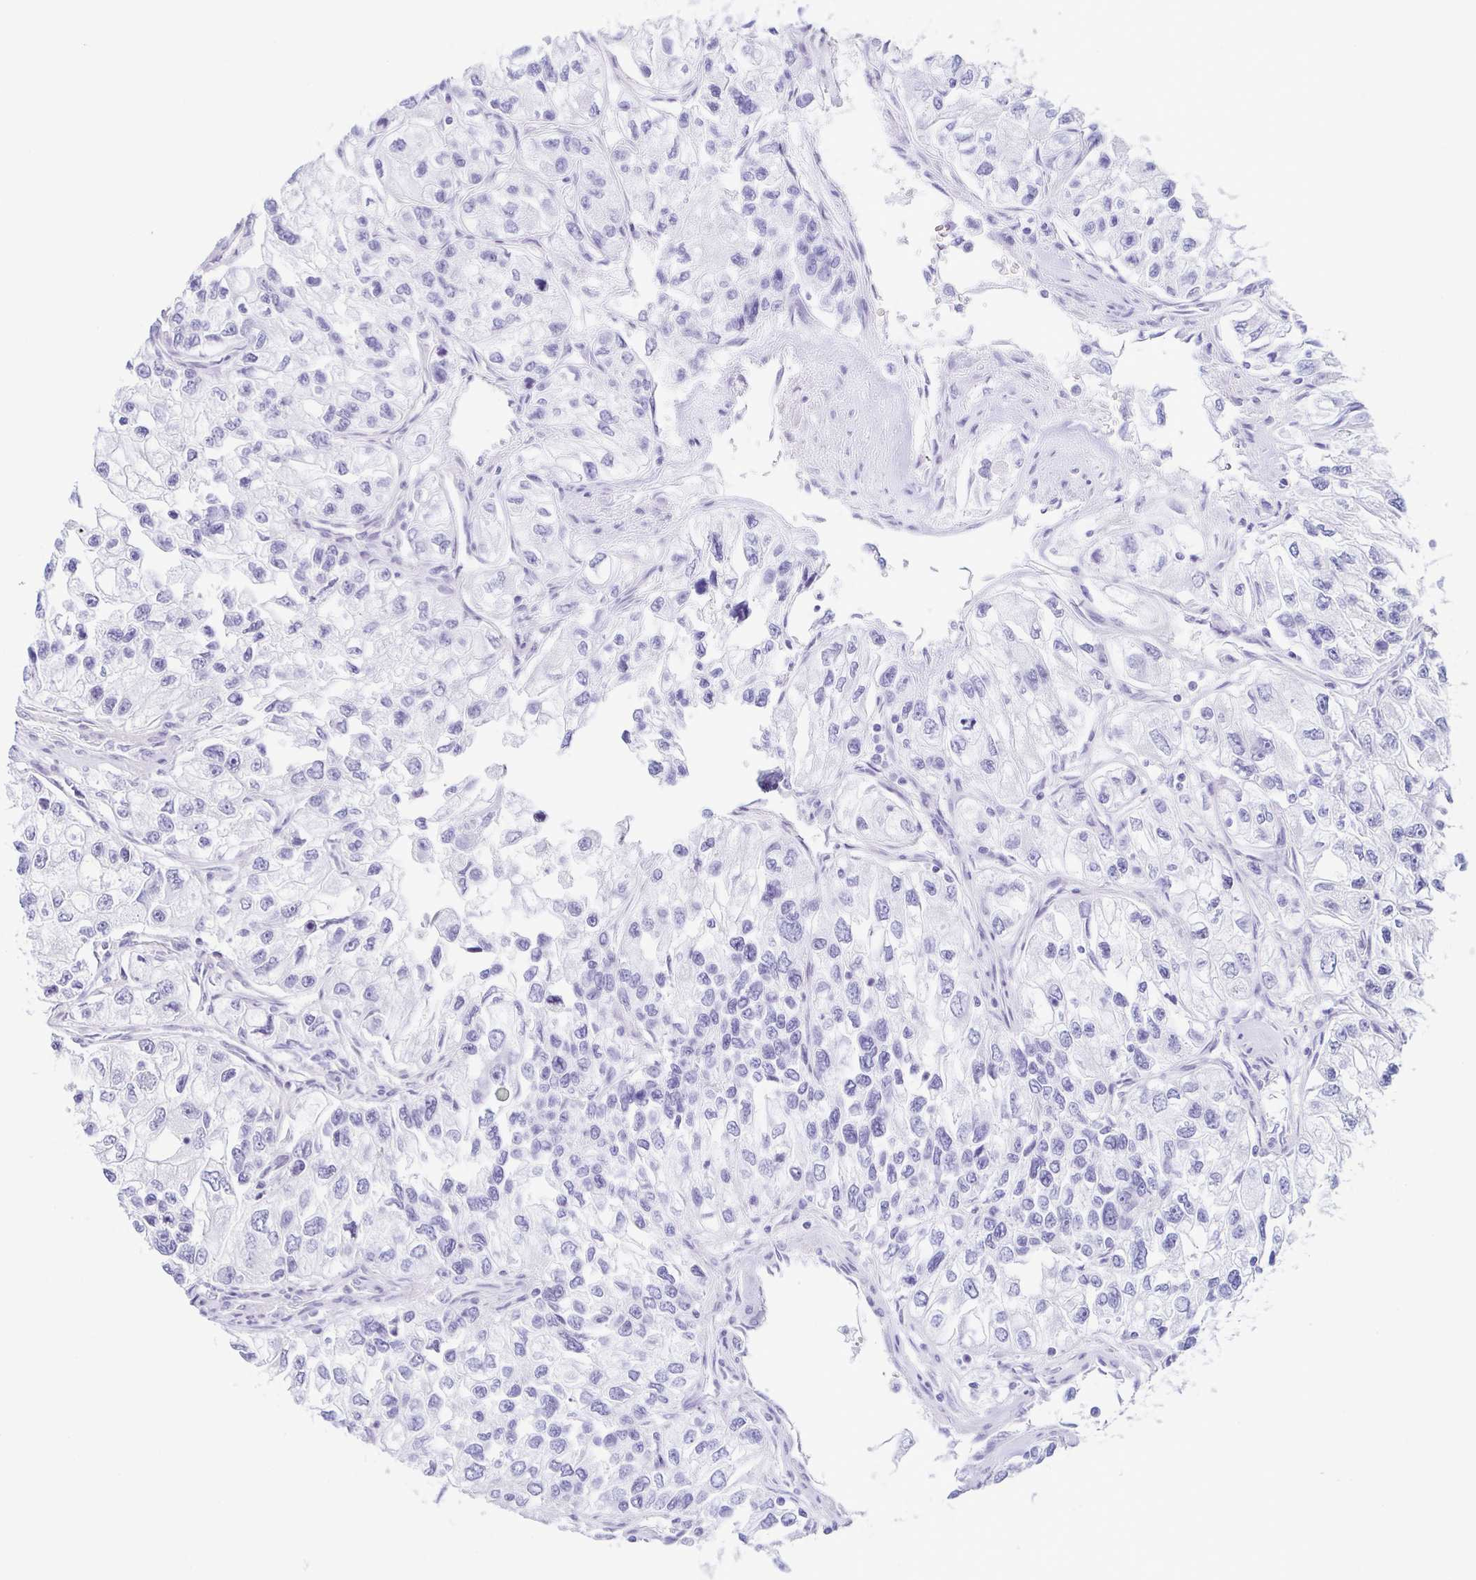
{"staining": {"intensity": "negative", "quantity": "none", "location": "none"}, "tissue": "renal cancer", "cell_type": "Tumor cells", "image_type": "cancer", "snomed": [{"axis": "morphology", "description": "Adenocarcinoma, NOS"}, {"axis": "topography", "description": "Kidney"}], "caption": "Immunohistochemistry photomicrograph of renal cancer (adenocarcinoma) stained for a protein (brown), which displays no staining in tumor cells.", "gene": "PRR4", "patient": {"sex": "female", "age": 59}}